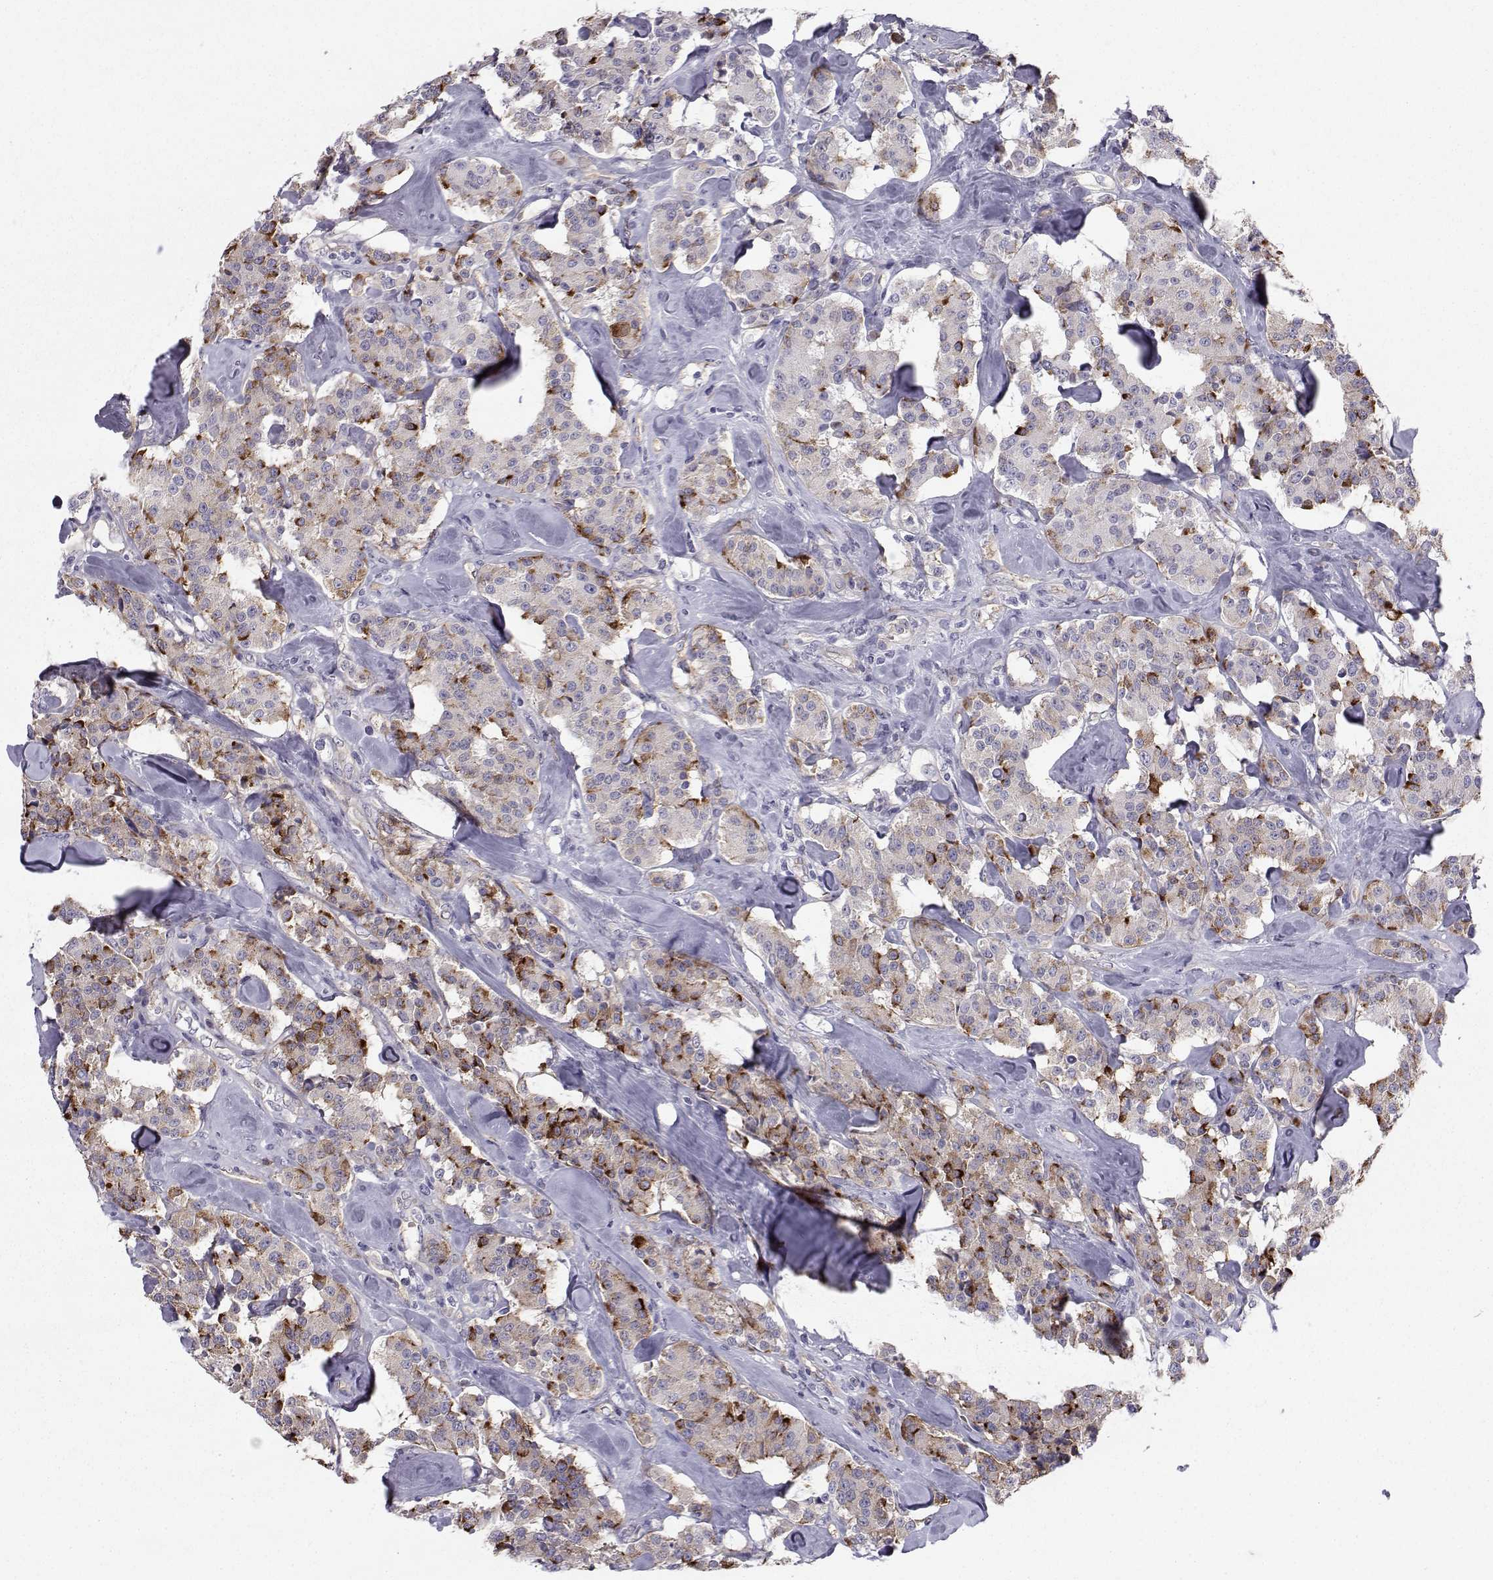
{"staining": {"intensity": "strong", "quantity": "<25%", "location": "cytoplasmic/membranous"}, "tissue": "carcinoid", "cell_type": "Tumor cells", "image_type": "cancer", "snomed": [{"axis": "morphology", "description": "Carcinoid, malignant, NOS"}, {"axis": "topography", "description": "Pancreas"}], "caption": "Protein expression by immunohistochemistry (IHC) displays strong cytoplasmic/membranous staining in about <25% of tumor cells in carcinoid.", "gene": "QPCT", "patient": {"sex": "male", "age": 41}}